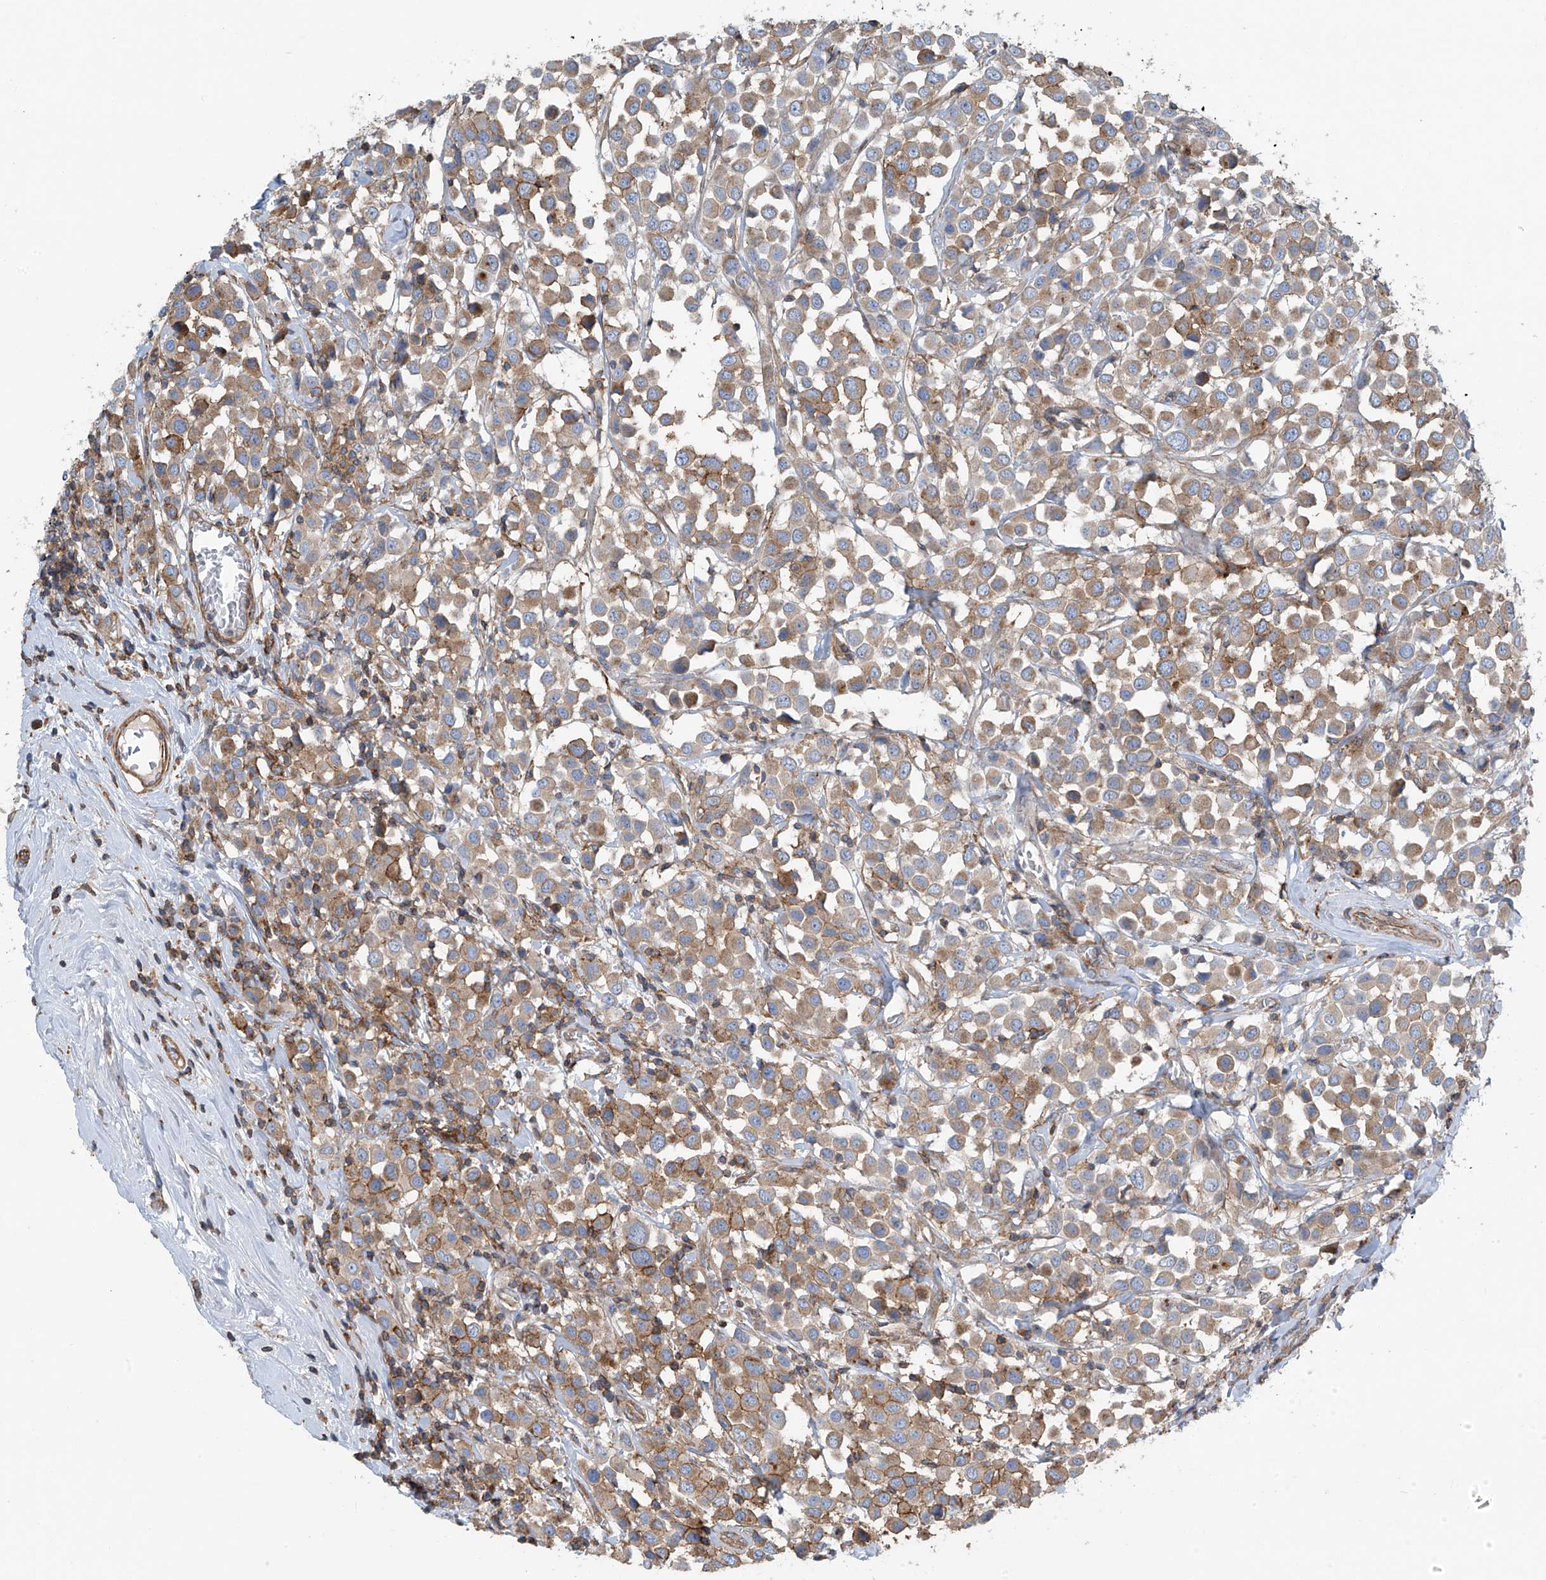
{"staining": {"intensity": "moderate", "quantity": ">75%", "location": "cytoplasmic/membranous"}, "tissue": "breast cancer", "cell_type": "Tumor cells", "image_type": "cancer", "snomed": [{"axis": "morphology", "description": "Duct carcinoma"}, {"axis": "topography", "description": "Breast"}], "caption": "The photomicrograph exhibits a brown stain indicating the presence of a protein in the cytoplasmic/membranous of tumor cells in invasive ductal carcinoma (breast).", "gene": "SLC1A5", "patient": {"sex": "female", "age": 61}}